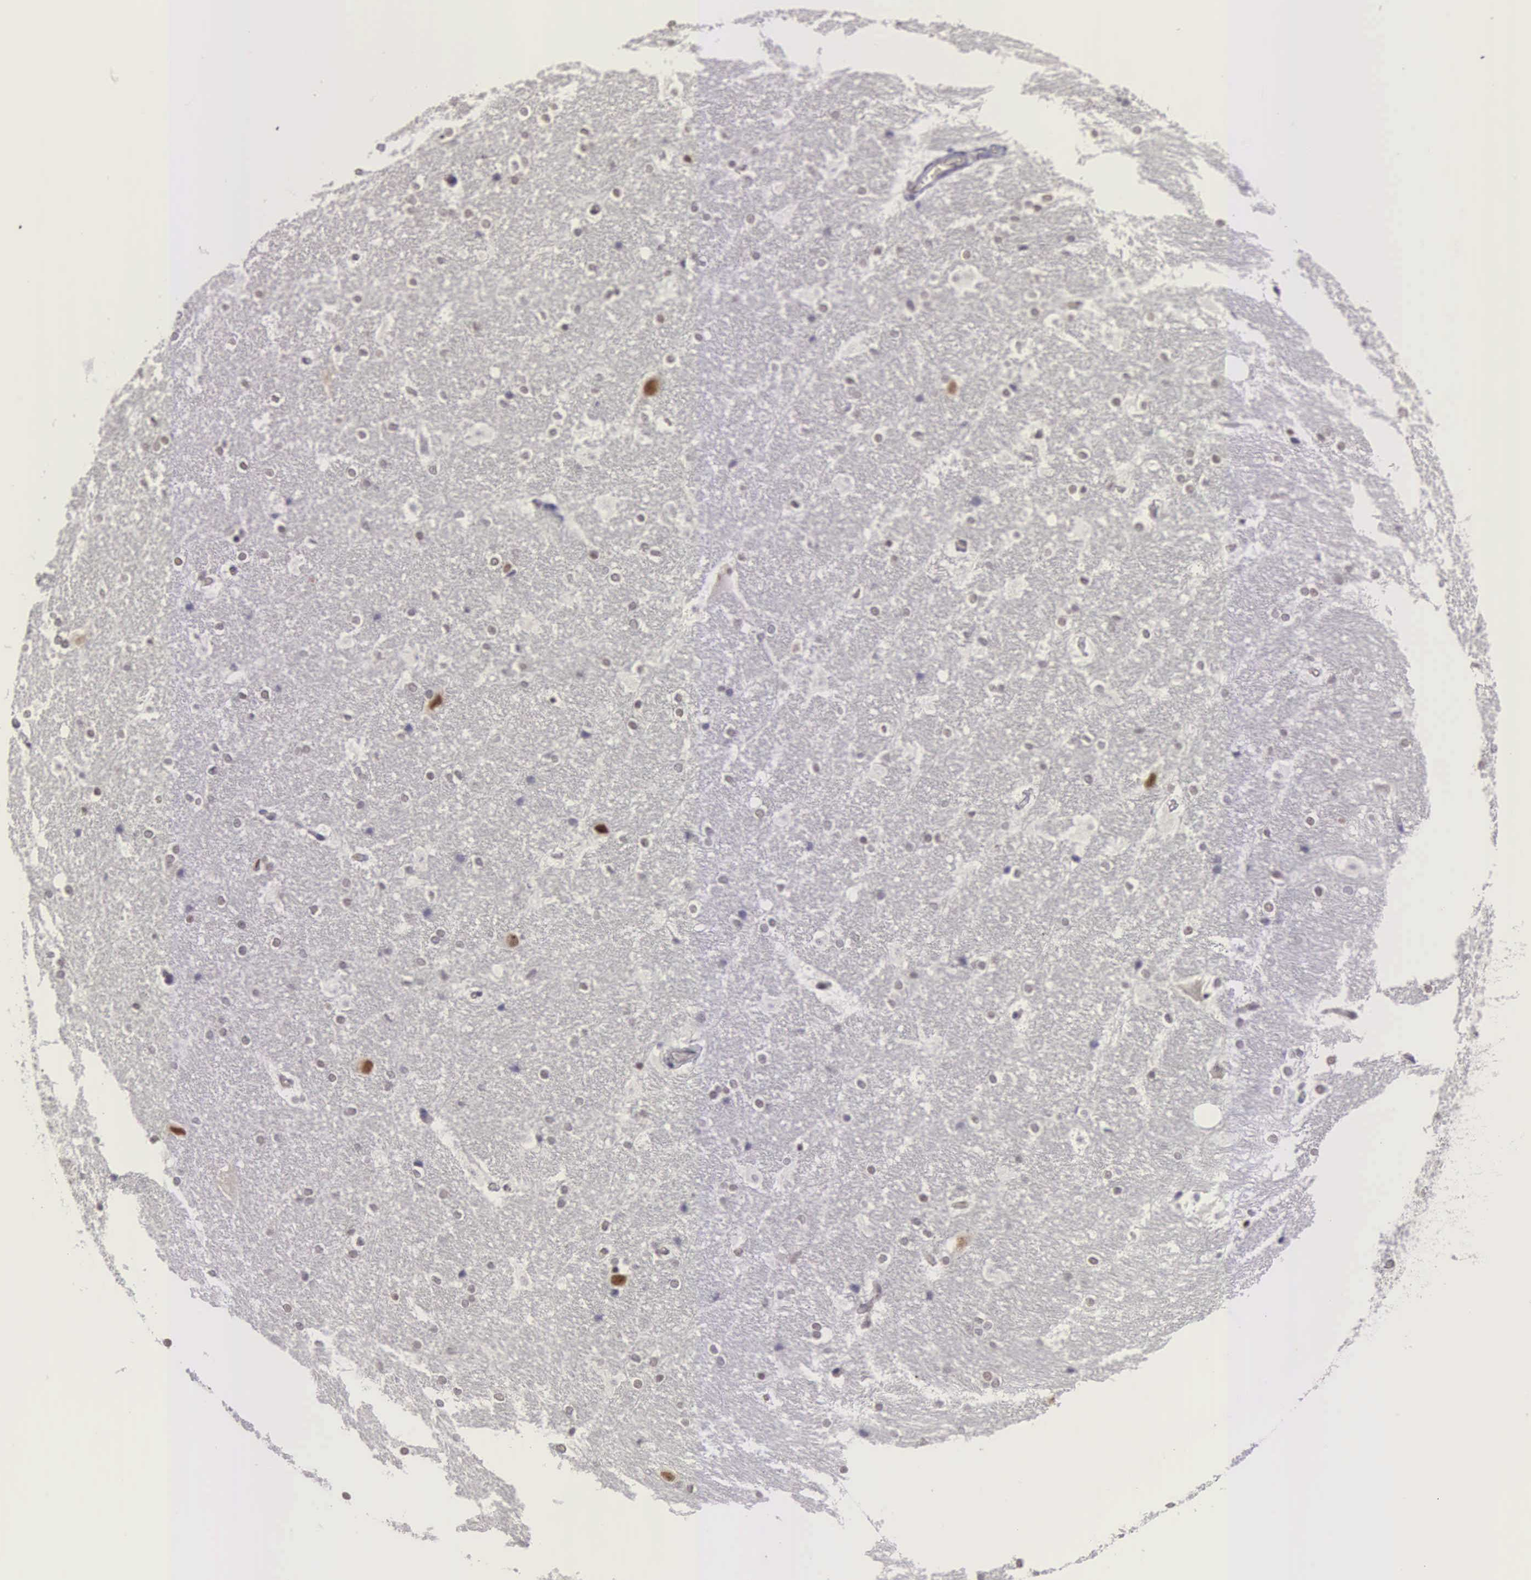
{"staining": {"intensity": "moderate", "quantity": "<25%", "location": "nuclear"}, "tissue": "hippocampus", "cell_type": "Glial cells", "image_type": "normal", "snomed": [{"axis": "morphology", "description": "Normal tissue, NOS"}, {"axis": "topography", "description": "Hippocampus"}], "caption": "High-power microscopy captured an immunohistochemistry histopathology image of unremarkable hippocampus, revealing moderate nuclear staining in approximately <25% of glial cells. Nuclei are stained in blue.", "gene": "MORC2", "patient": {"sex": "female", "age": 19}}